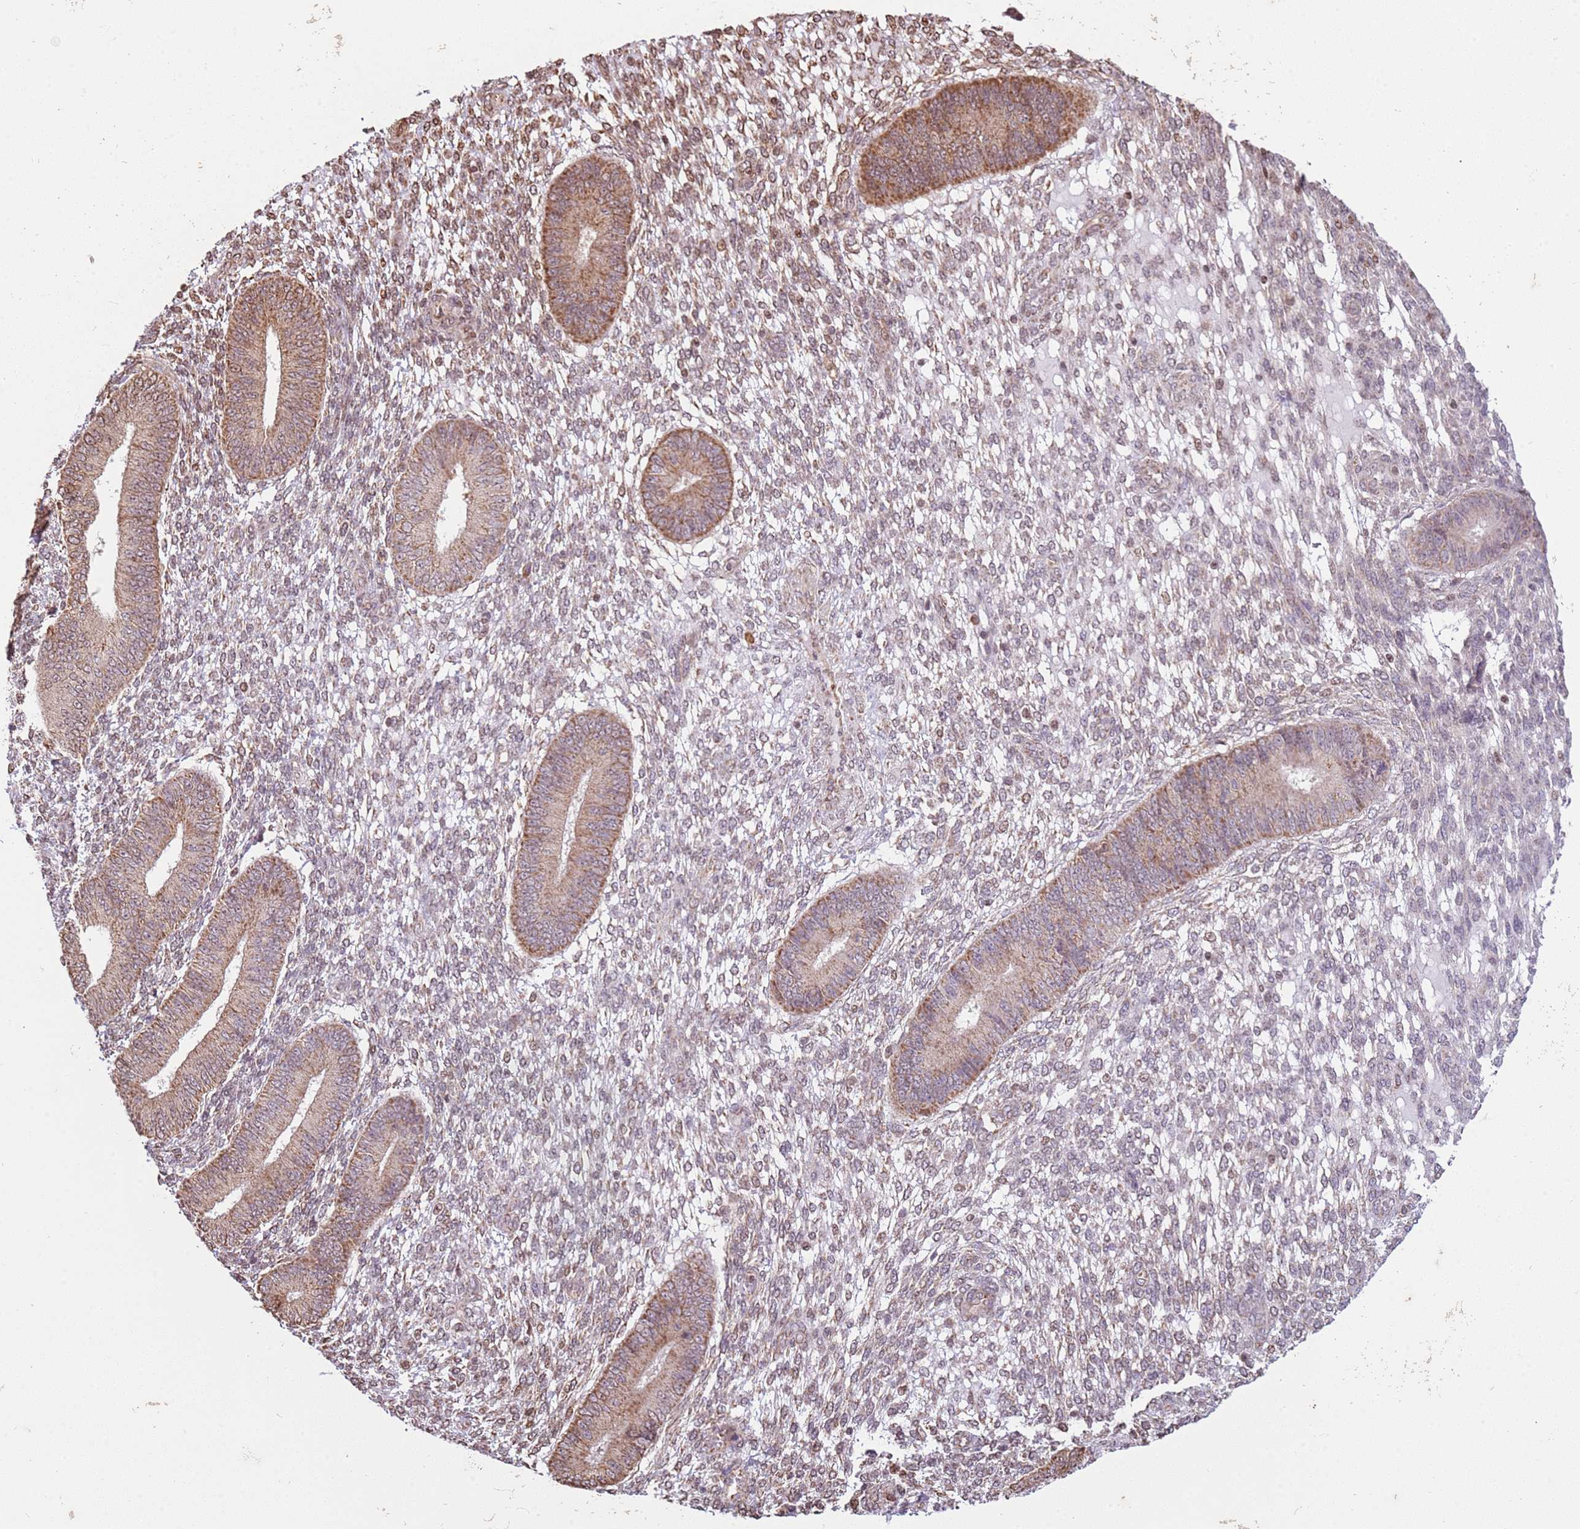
{"staining": {"intensity": "moderate", "quantity": ">75%", "location": "cytoplasmic/membranous"}, "tissue": "endometrium", "cell_type": "Cells in endometrial stroma", "image_type": "normal", "snomed": [{"axis": "morphology", "description": "Normal tissue, NOS"}, {"axis": "topography", "description": "Endometrium"}], "caption": "Immunohistochemical staining of normal endometrium reveals moderate cytoplasmic/membranous protein staining in about >75% of cells in endometrial stroma.", "gene": "SCAF1", "patient": {"sex": "female", "age": 49}}